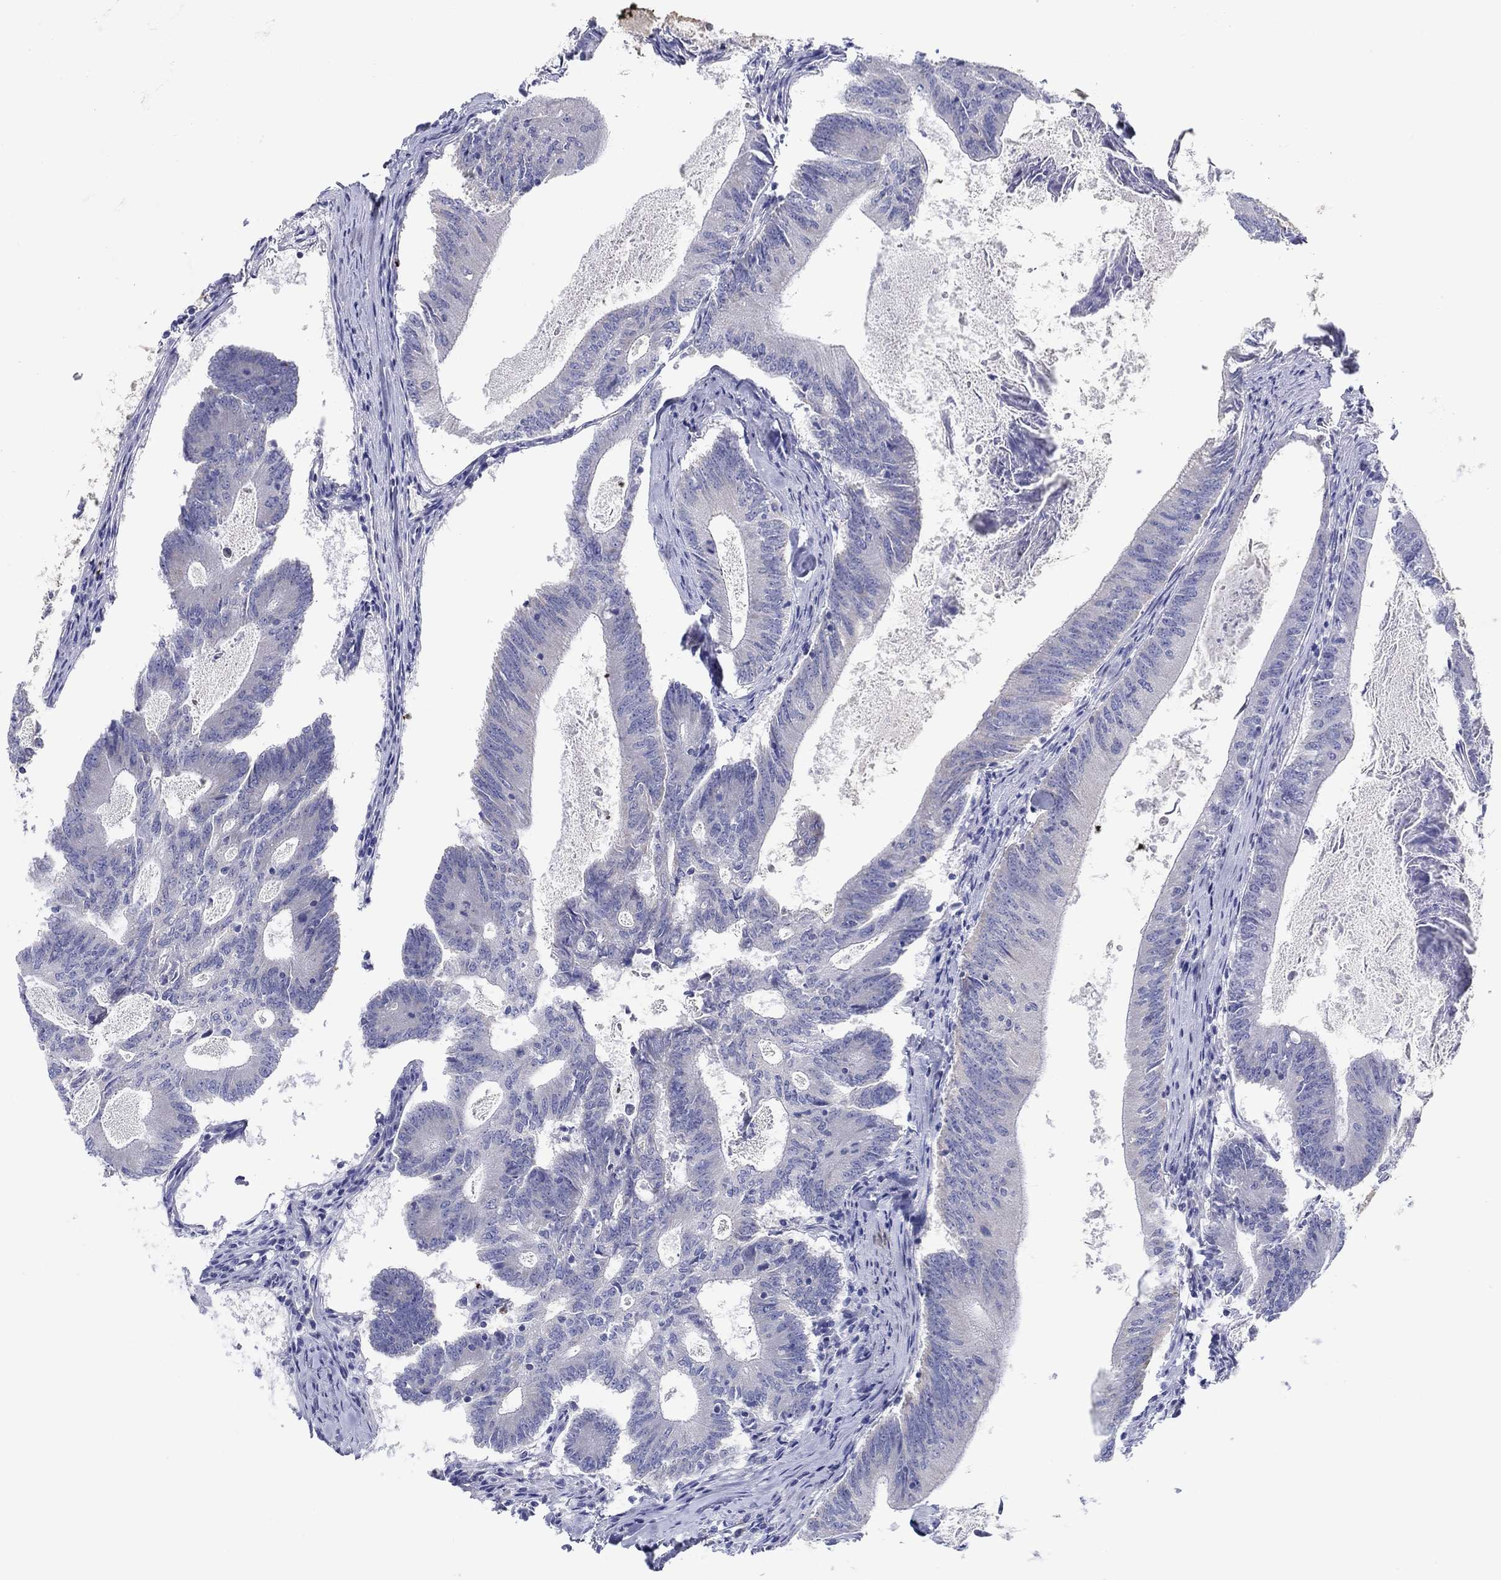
{"staining": {"intensity": "negative", "quantity": "none", "location": "none"}, "tissue": "colorectal cancer", "cell_type": "Tumor cells", "image_type": "cancer", "snomed": [{"axis": "morphology", "description": "Adenocarcinoma, NOS"}, {"axis": "topography", "description": "Colon"}], "caption": "Tumor cells show no significant staining in adenocarcinoma (colorectal).", "gene": "HAPLN4", "patient": {"sex": "female", "age": 70}}